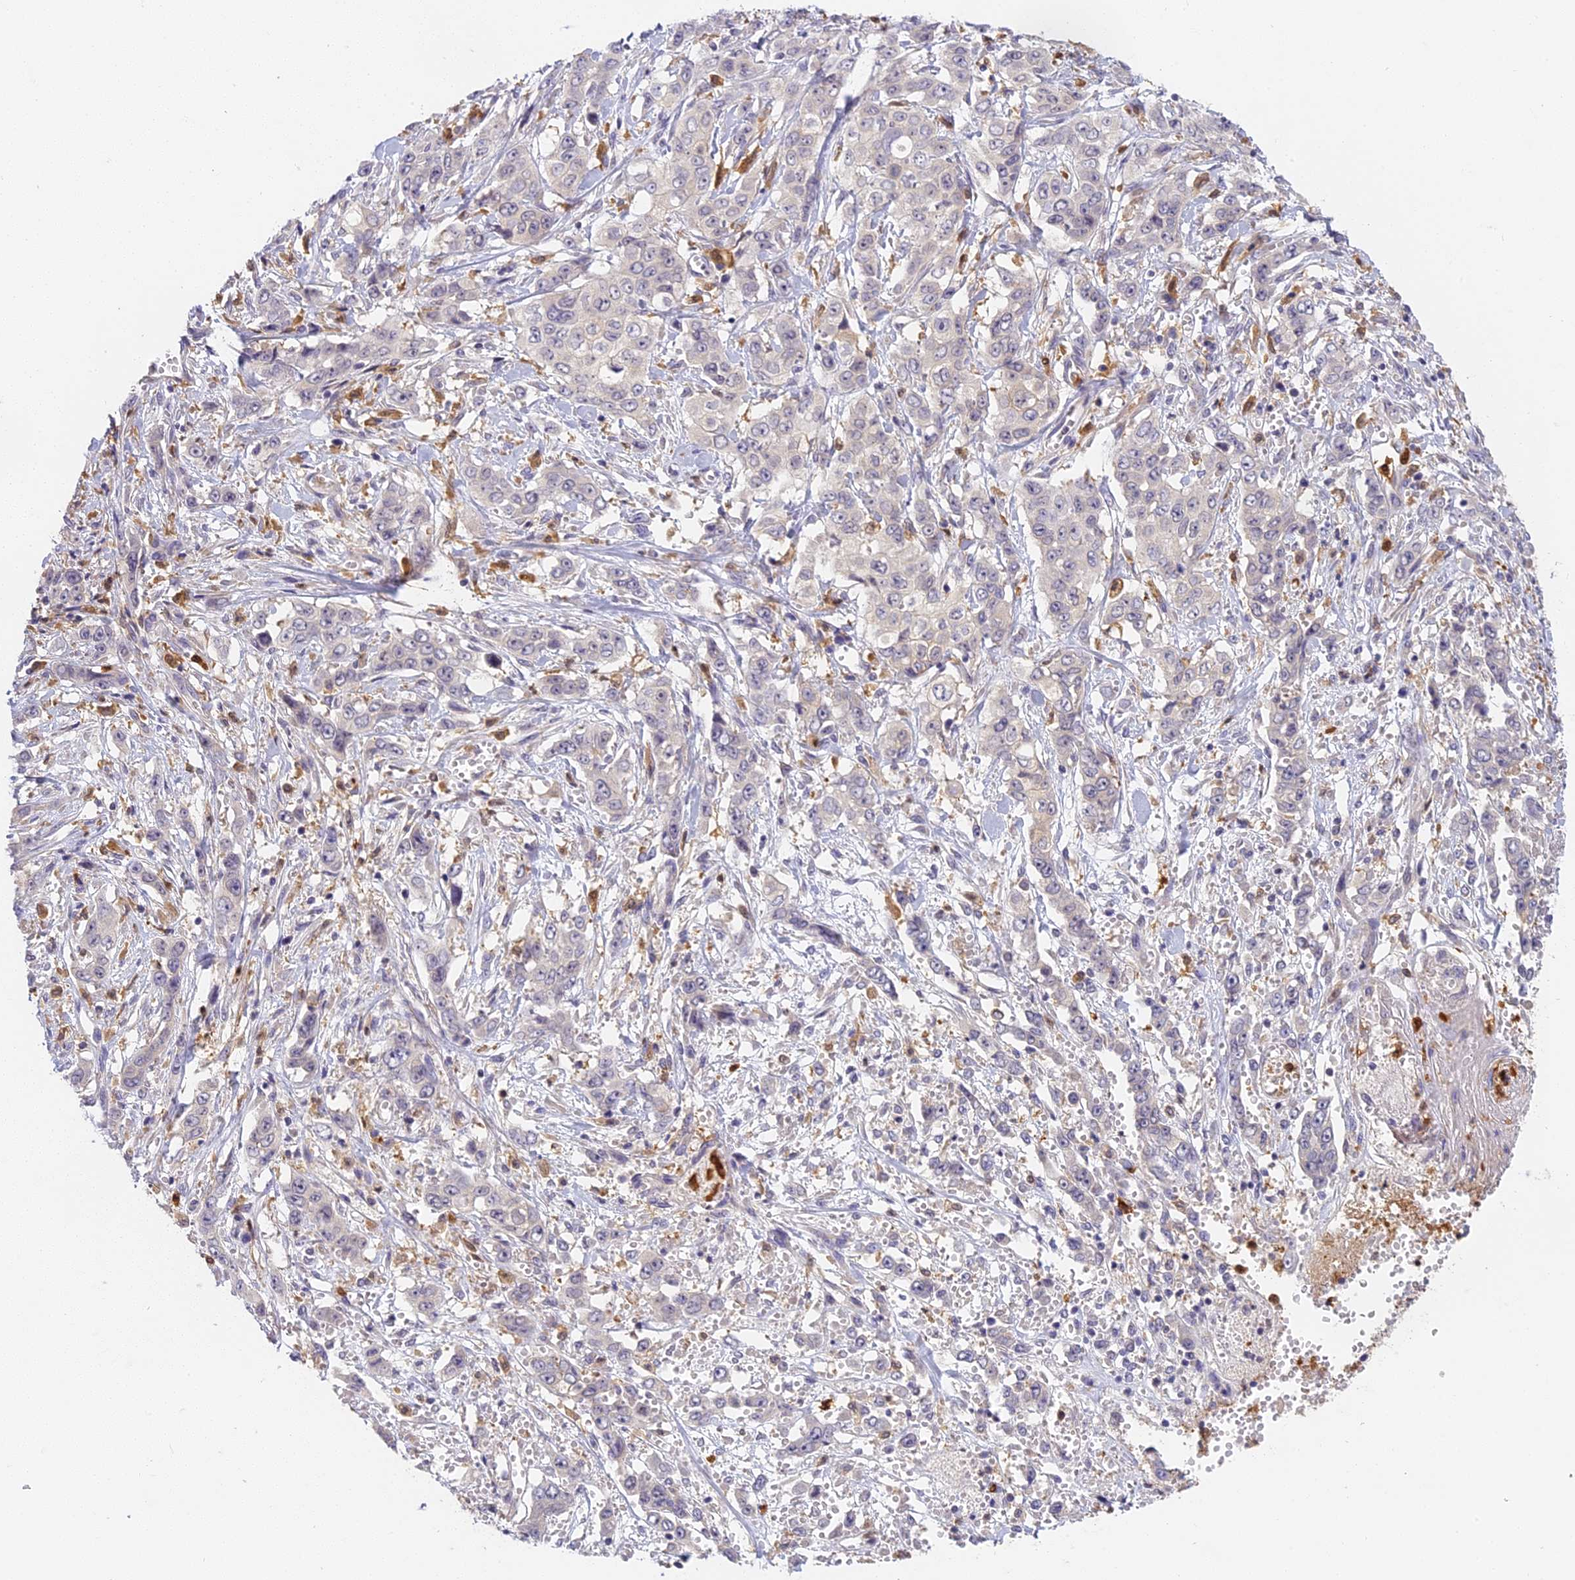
{"staining": {"intensity": "negative", "quantity": "none", "location": "none"}, "tissue": "stomach cancer", "cell_type": "Tumor cells", "image_type": "cancer", "snomed": [{"axis": "morphology", "description": "Adenocarcinoma, NOS"}, {"axis": "topography", "description": "Stomach, upper"}], "caption": "Stomach cancer was stained to show a protein in brown. There is no significant positivity in tumor cells. Brightfield microscopy of IHC stained with DAB (3,3'-diaminobenzidine) (brown) and hematoxylin (blue), captured at high magnification.", "gene": "NCF4", "patient": {"sex": "male", "age": 62}}